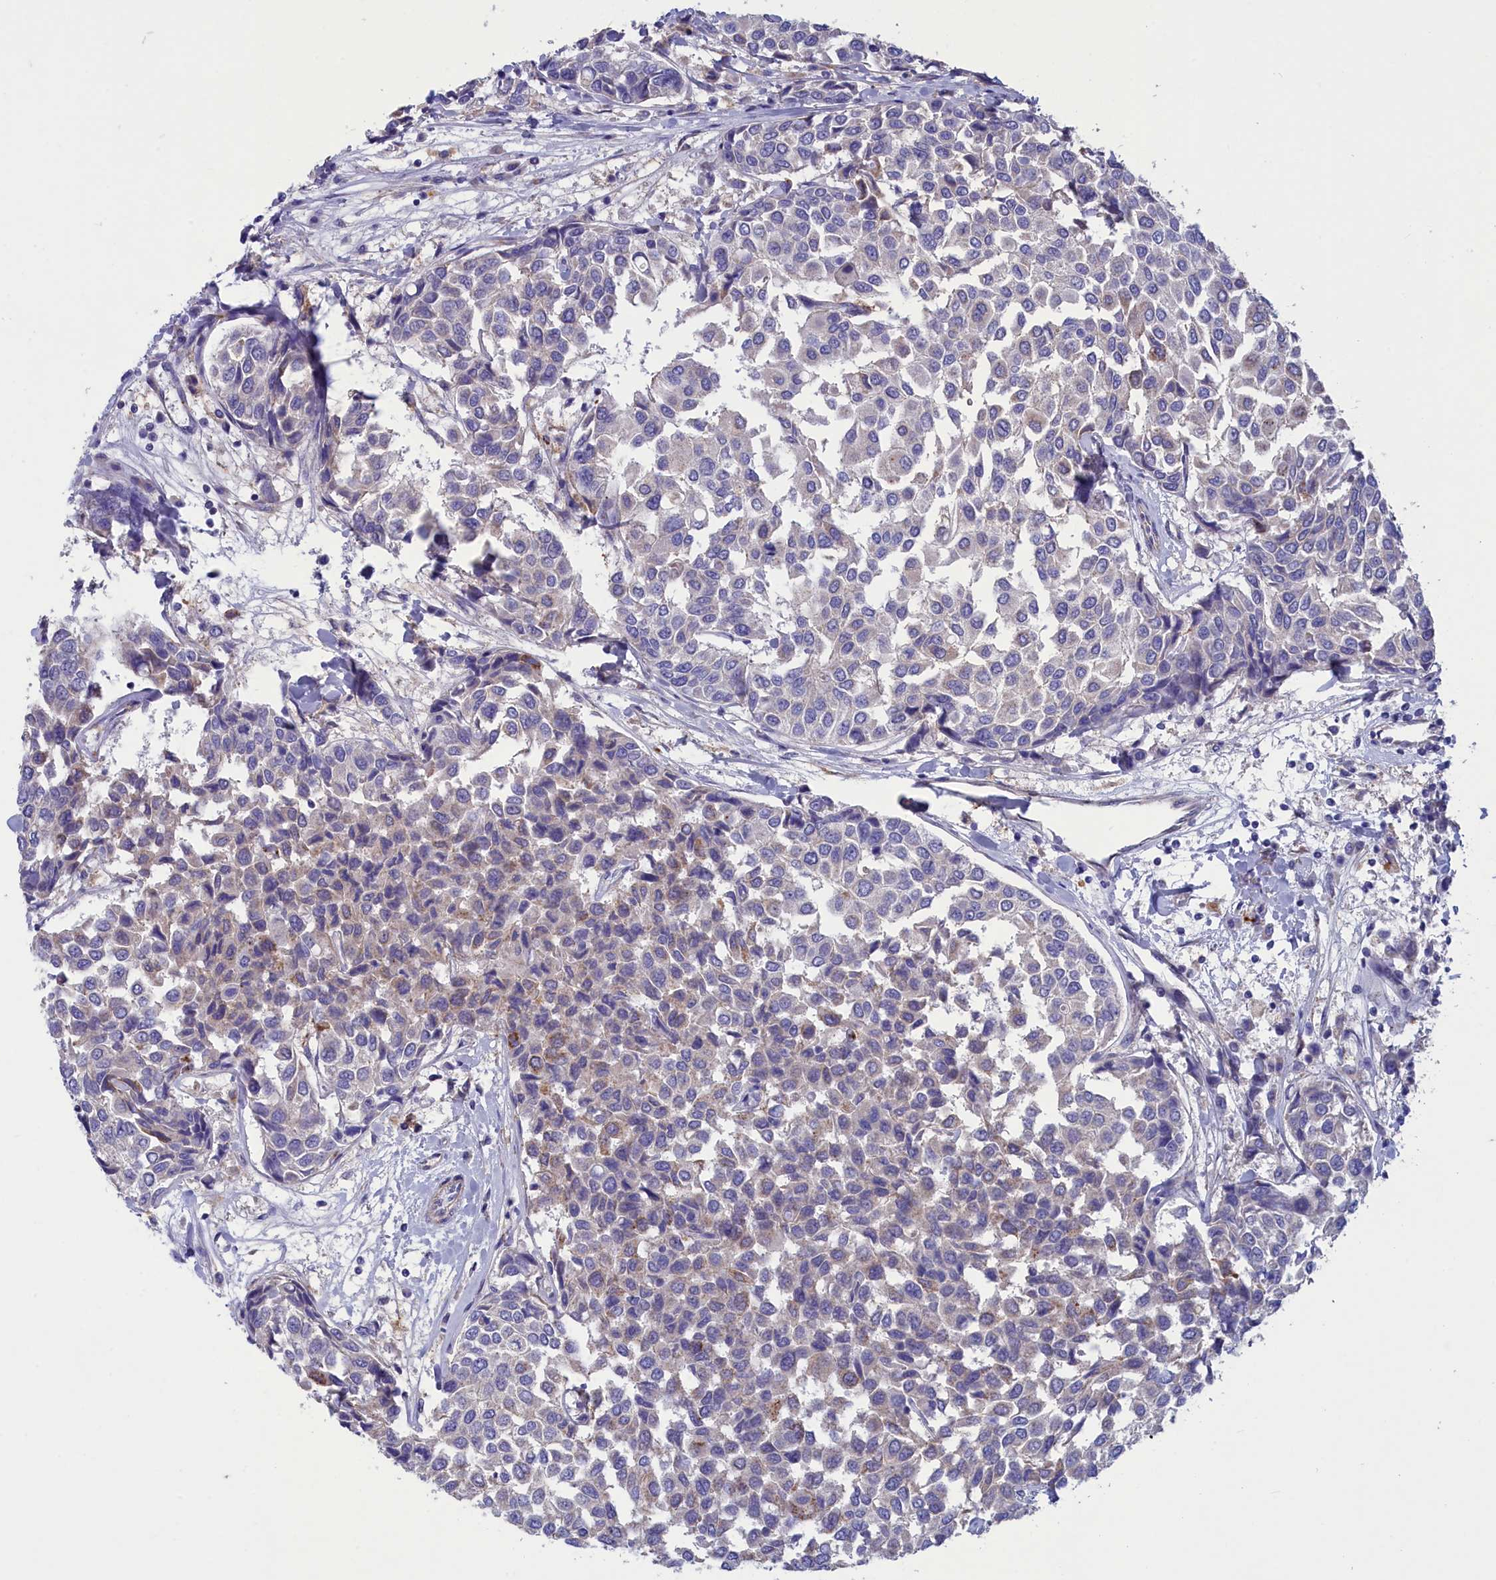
{"staining": {"intensity": "weak", "quantity": "25%-75%", "location": "cytoplasmic/membranous"}, "tissue": "breast cancer", "cell_type": "Tumor cells", "image_type": "cancer", "snomed": [{"axis": "morphology", "description": "Duct carcinoma"}, {"axis": "topography", "description": "Breast"}], "caption": "A low amount of weak cytoplasmic/membranous staining is appreciated in about 25%-75% of tumor cells in breast cancer (intraductal carcinoma) tissue. The protein of interest is shown in brown color, while the nuclei are stained blue.", "gene": "WDR6", "patient": {"sex": "female", "age": 55}}